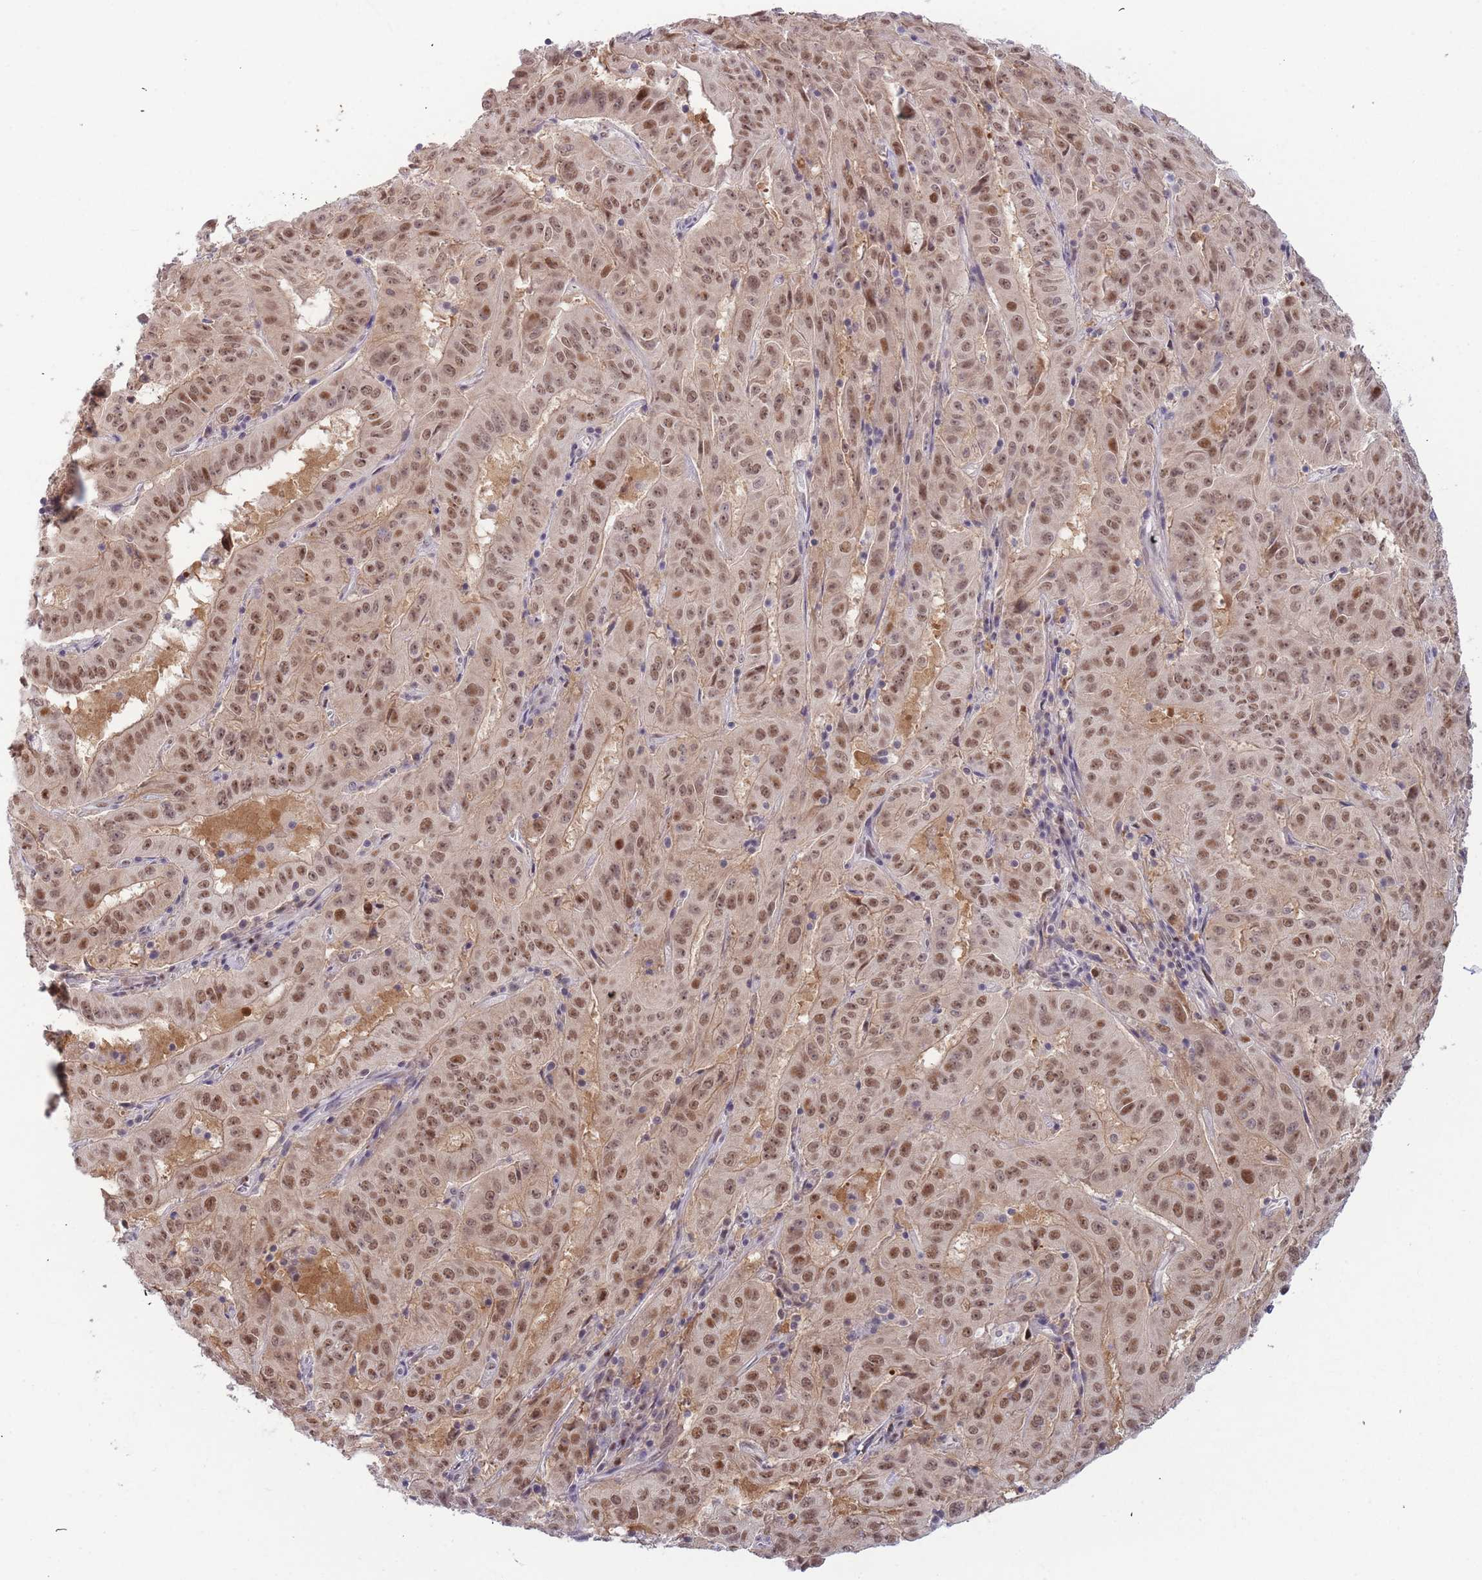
{"staining": {"intensity": "moderate", "quantity": ">75%", "location": "nuclear"}, "tissue": "pancreatic cancer", "cell_type": "Tumor cells", "image_type": "cancer", "snomed": [{"axis": "morphology", "description": "Adenocarcinoma, NOS"}, {"axis": "topography", "description": "Pancreas"}], "caption": "Pancreatic adenocarcinoma stained for a protein (brown) demonstrates moderate nuclear positive staining in about >75% of tumor cells.", "gene": "DEAF1", "patient": {"sex": "male", "age": 63}}